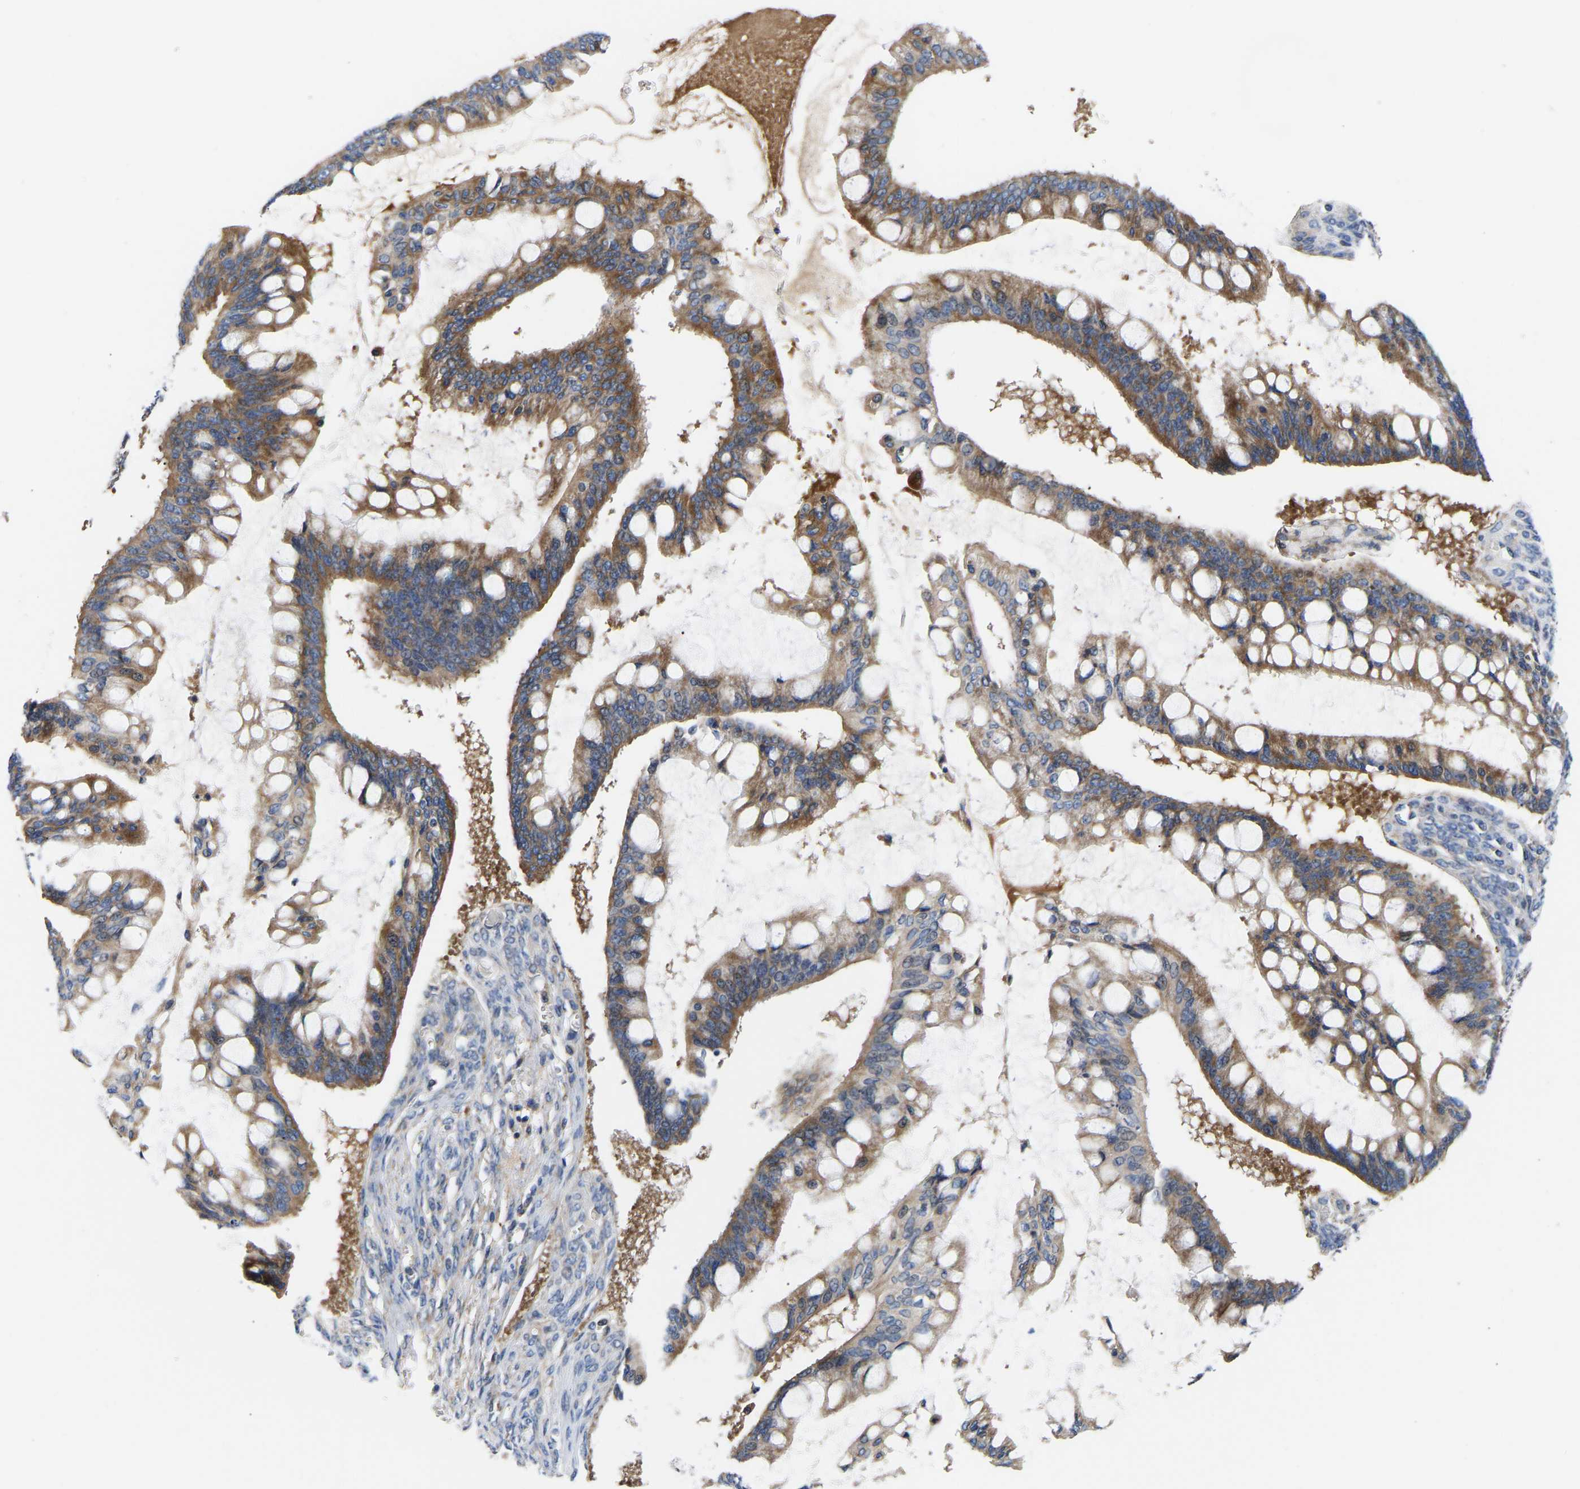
{"staining": {"intensity": "moderate", "quantity": ">75%", "location": "cytoplasmic/membranous"}, "tissue": "ovarian cancer", "cell_type": "Tumor cells", "image_type": "cancer", "snomed": [{"axis": "morphology", "description": "Cystadenocarcinoma, mucinous, NOS"}, {"axis": "topography", "description": "Ovary"}], "caption": "Immunohistochemistry (DAB (3,3'-diaminobenzidine)) staining of ovarian mucinous cystadenocarcinoma displays moderate cytoplasmic/membranous protein positivity in approximately >75% of tumor cells. (DAB IHC, brown staining for protein, blue staining for nuclei).", "gene": "AIMP2", "patient": {"sex": "female", "age": 73}}